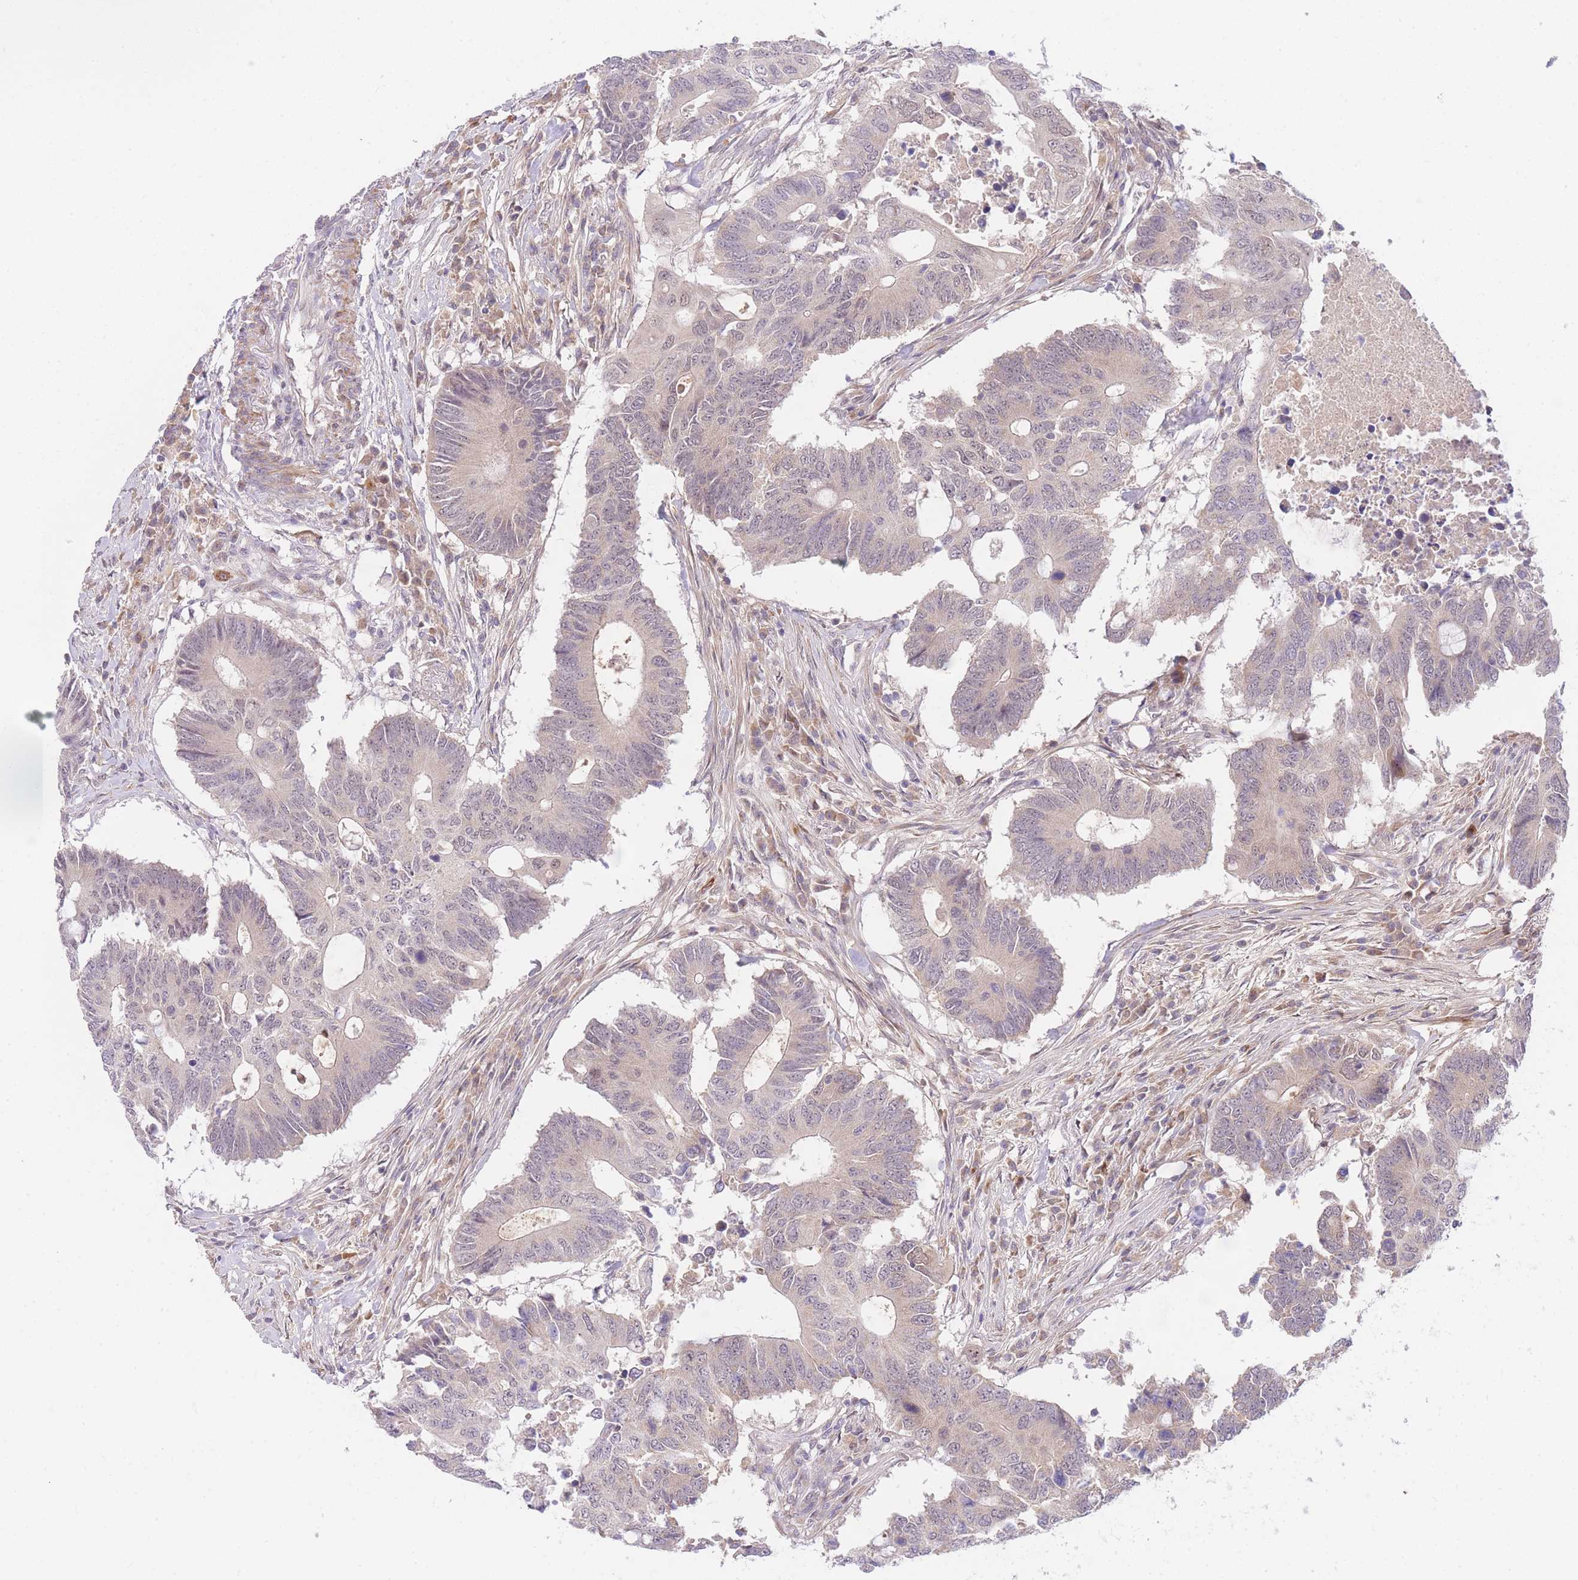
{"staining": {"intensity": "negative", "quantity": "none", "location": "none"}, "tissue": "colorectal cancer", "cell_type": "Tumor cells", "image_type": "cancer", "snomed": [{"axis": "morphology", "description": "Adenocarcinoma, NOS"}, {"axis": "topography", "description": "Colon"}], "caption": "Adenocarcinoma (colorectal) stained for a protein using IHC reveals no staining tumor cells.", "gene": "SLC25A33", "patient": {"sex": "male", "age": 71}}